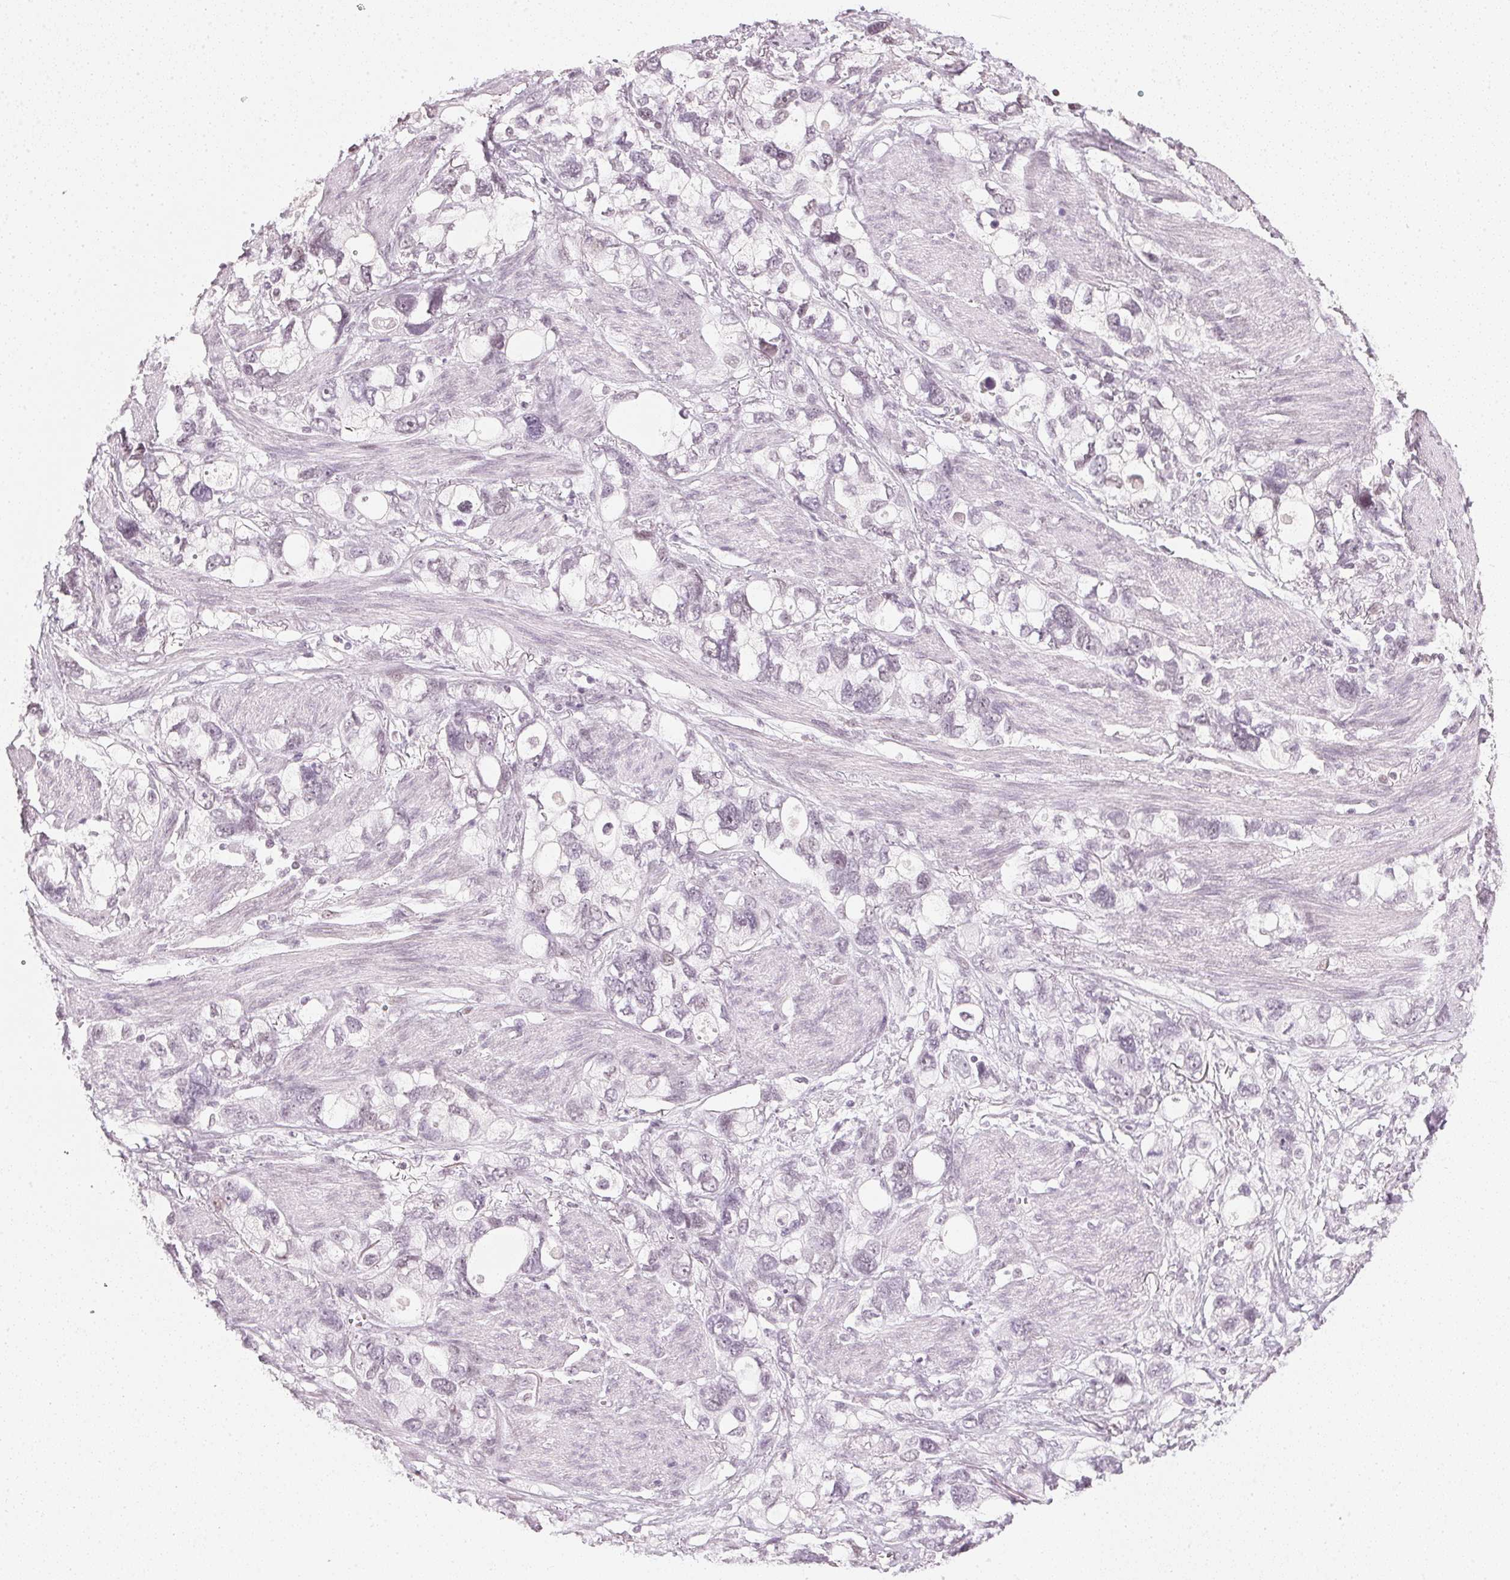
{"staining": {"intensity": "negative", "quantity": "none", "location": "none"}, "tissue": "stomach cancer", "cell_type": "Tumor cells", "image_type": "cancer", "snomed": [{"axis": "morphology", "description": "Adenocarcinoma, NOS"}, {"axis": "topography", "description": "Stomach, upper"}], "caption": "Immunohistochemistry (IHC) histopathology image of adenocarcinoma (stomach) stained for a protein (brown), which exhibits no staining in tumor cells.", "gene": "DNAJC6", "patient": {"sex": "female", "age": 81}}